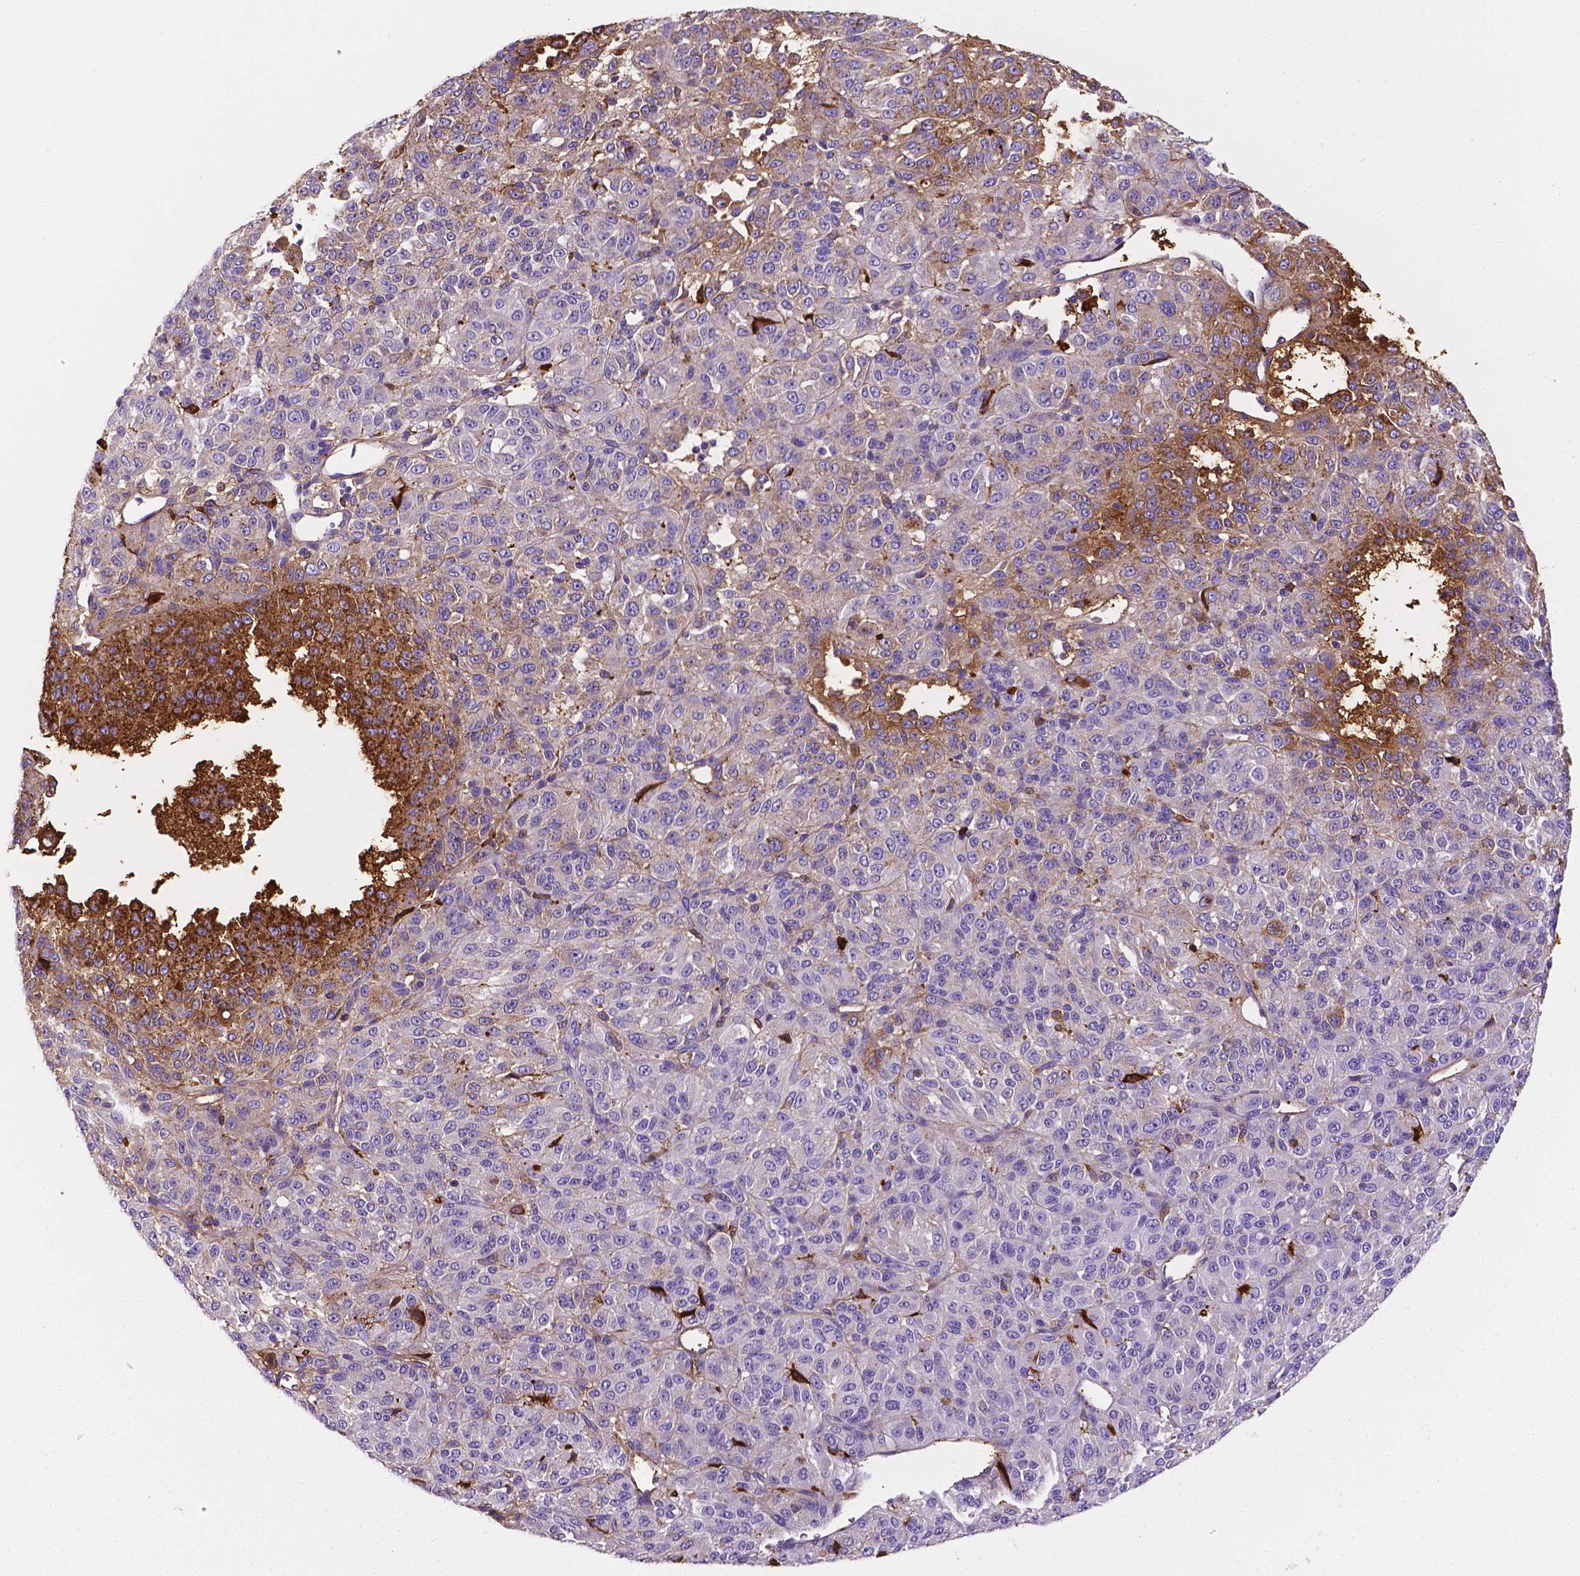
{"staining": {"intensity": "strong", "quantity": "<25%", "location": "cytoplasmic/membranous"}, "tissue": "melanoma", "cell_type": "Tumor cells", "image_type": "cancer", "snomed": [{"axis": "morphology", "description": "Malignant melanoma, Metastatic site"}, {"axis": "topography", "description": "Brain"}], "caption": "This histopathology image reveals immunohistochemistry staining of malignant melanoma (metastatic site), with medium strong cytoplasmic/membranous positivity in about <25% of tumor cells.", "gene": "APOE", "patient": {"sex": "female", "age": 56}}